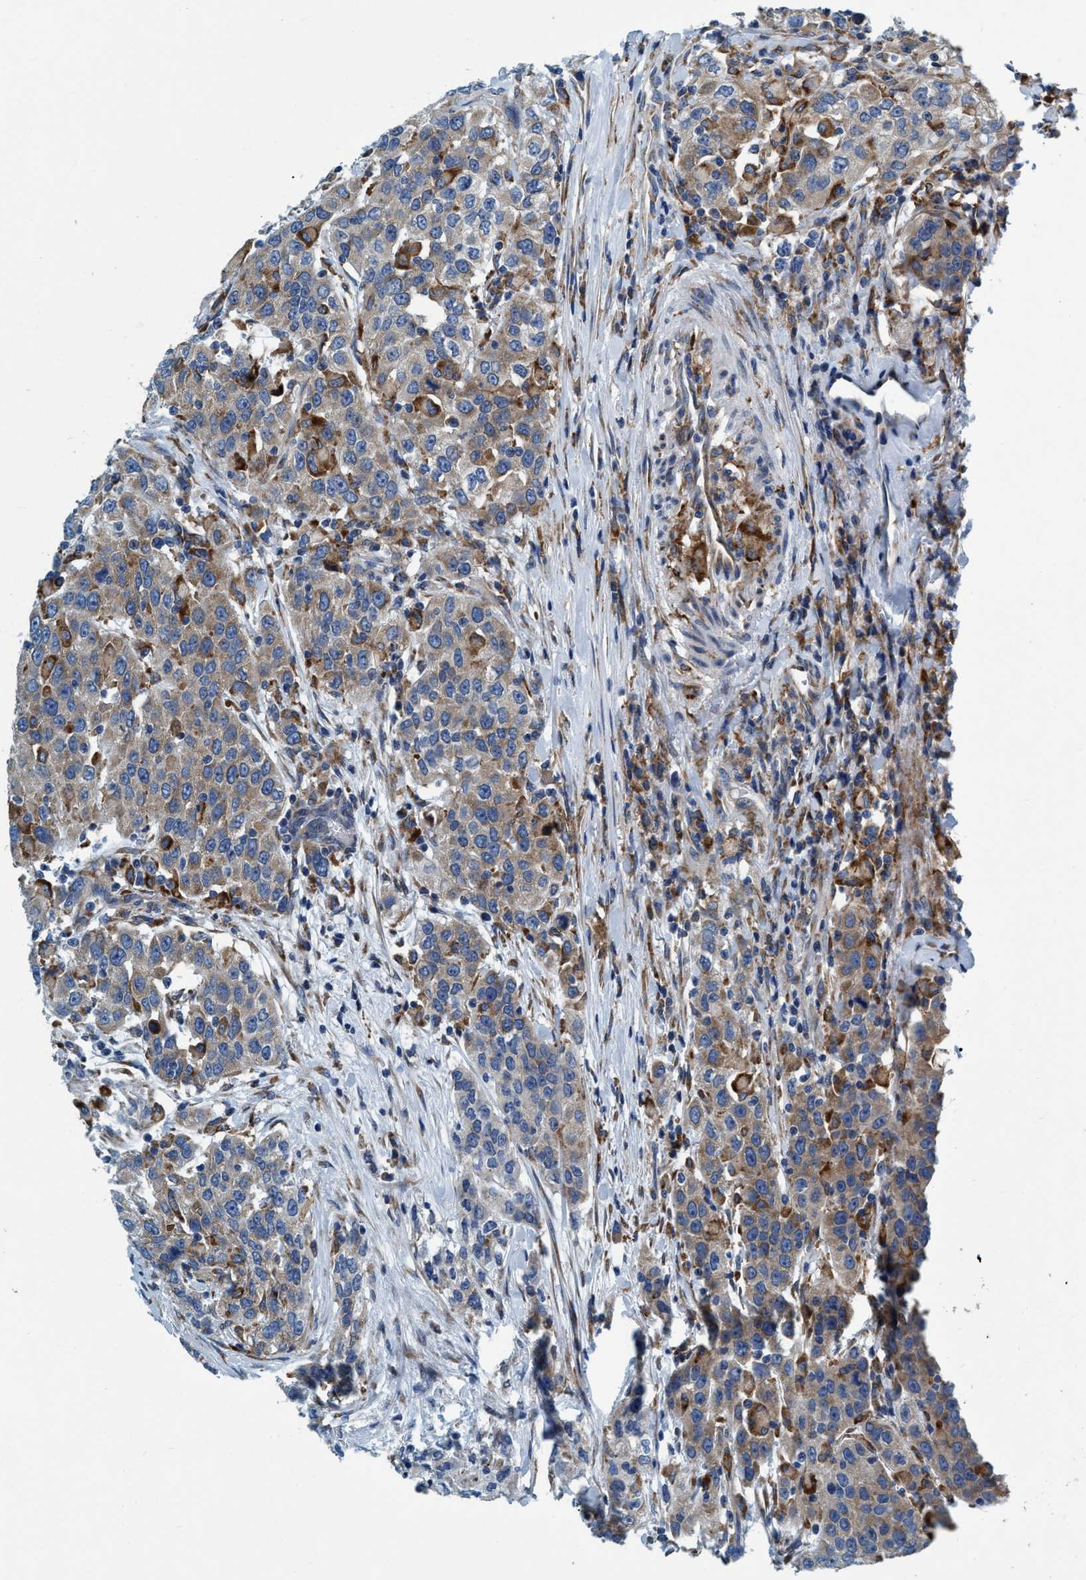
{"staining": {"intensity": "moderate", "quantity": "25%-75%", "location": "cytoplasmic/membranous"}, "tissue": "urothelial cancer", "cell_type": "Tumor cells", "image_type": "cancer", "snomed": [{"axis": "morphology", "description": "Urothelial carcinoma, High grade"}, {"axis": "topography", "description": "Urinary bladder"}], "caption": "Immunohistochemistry image of neoplastic tissue: human urothelial cancer stained using immunohistochemistry (IHC) shows medium levels of moderate protein expression localized specifically in the cytoplasmic/membranous of tumor cells, appearing as a cytoplasmic/membranous brown color.", "gene": "ARMC9", "patient": {"sex": "female", "age": 80}}